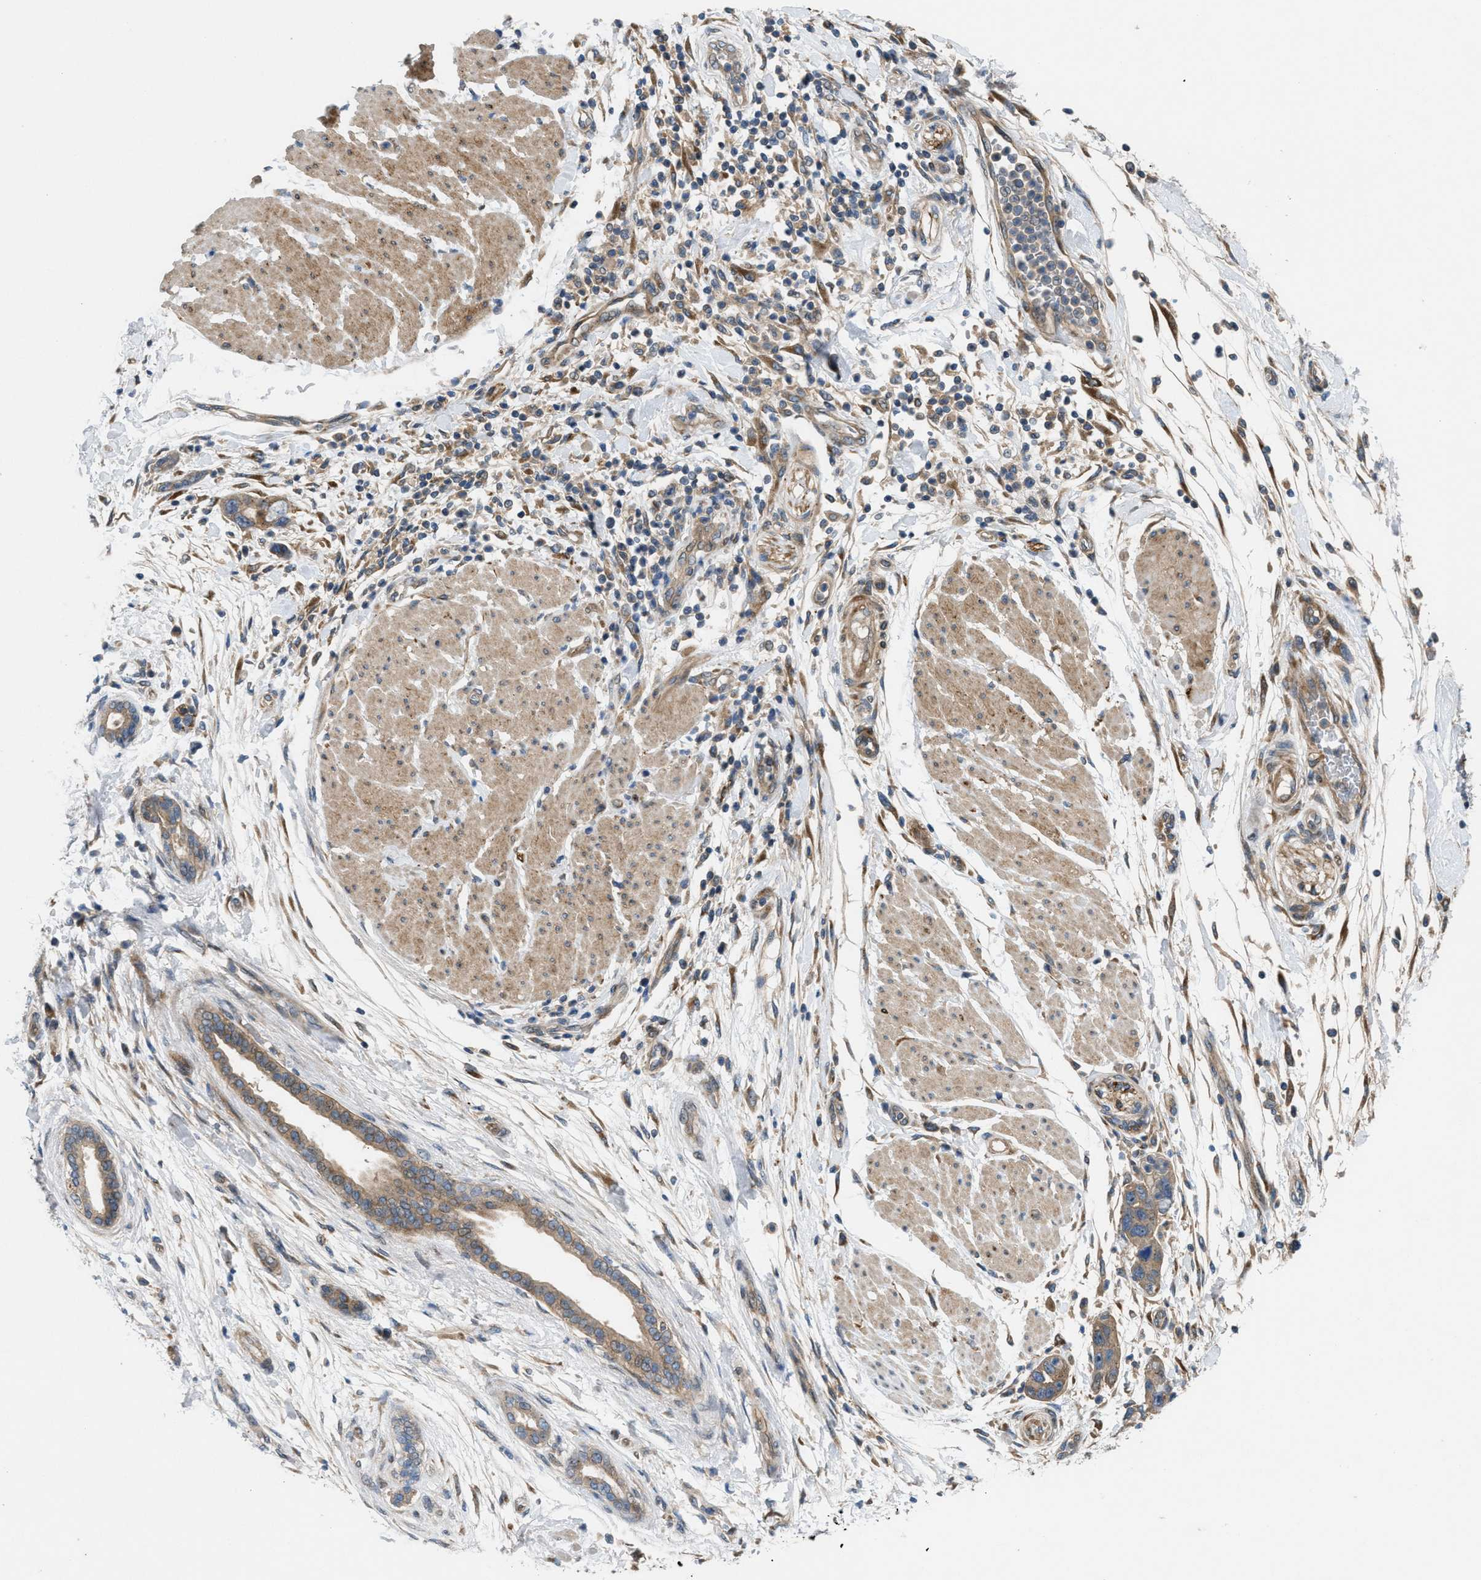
{"staining": {"intensity": "weak", "quantity": ">75%", "location": "cytoplasmic/membranous"}, "tissue": "pancreatic cancer", "cell_type": "Tumor cells", "image_type": "cancer", "snomed": [{"axis": "morphology", "description": "Normal tissue, NOS"}, {"axis": "morphology", "description": "Adenocarcinoma, NOS"}, {"axis": "topography", "description": "Pancreas"}], "caption": "Immunohistochemistry (IHC) histopathology image of neoplastic tissue: adenocarcinoma (pancreatic) stained using IHC demonstrates low levels of weak protein expression localized specifically in the cytoplasmic/membranous of tumor cells, appearing as a cytoplasmic/membranous brown color.", "gene": "CYB5D1", "patient": {"sex": "female", "age": 71}}